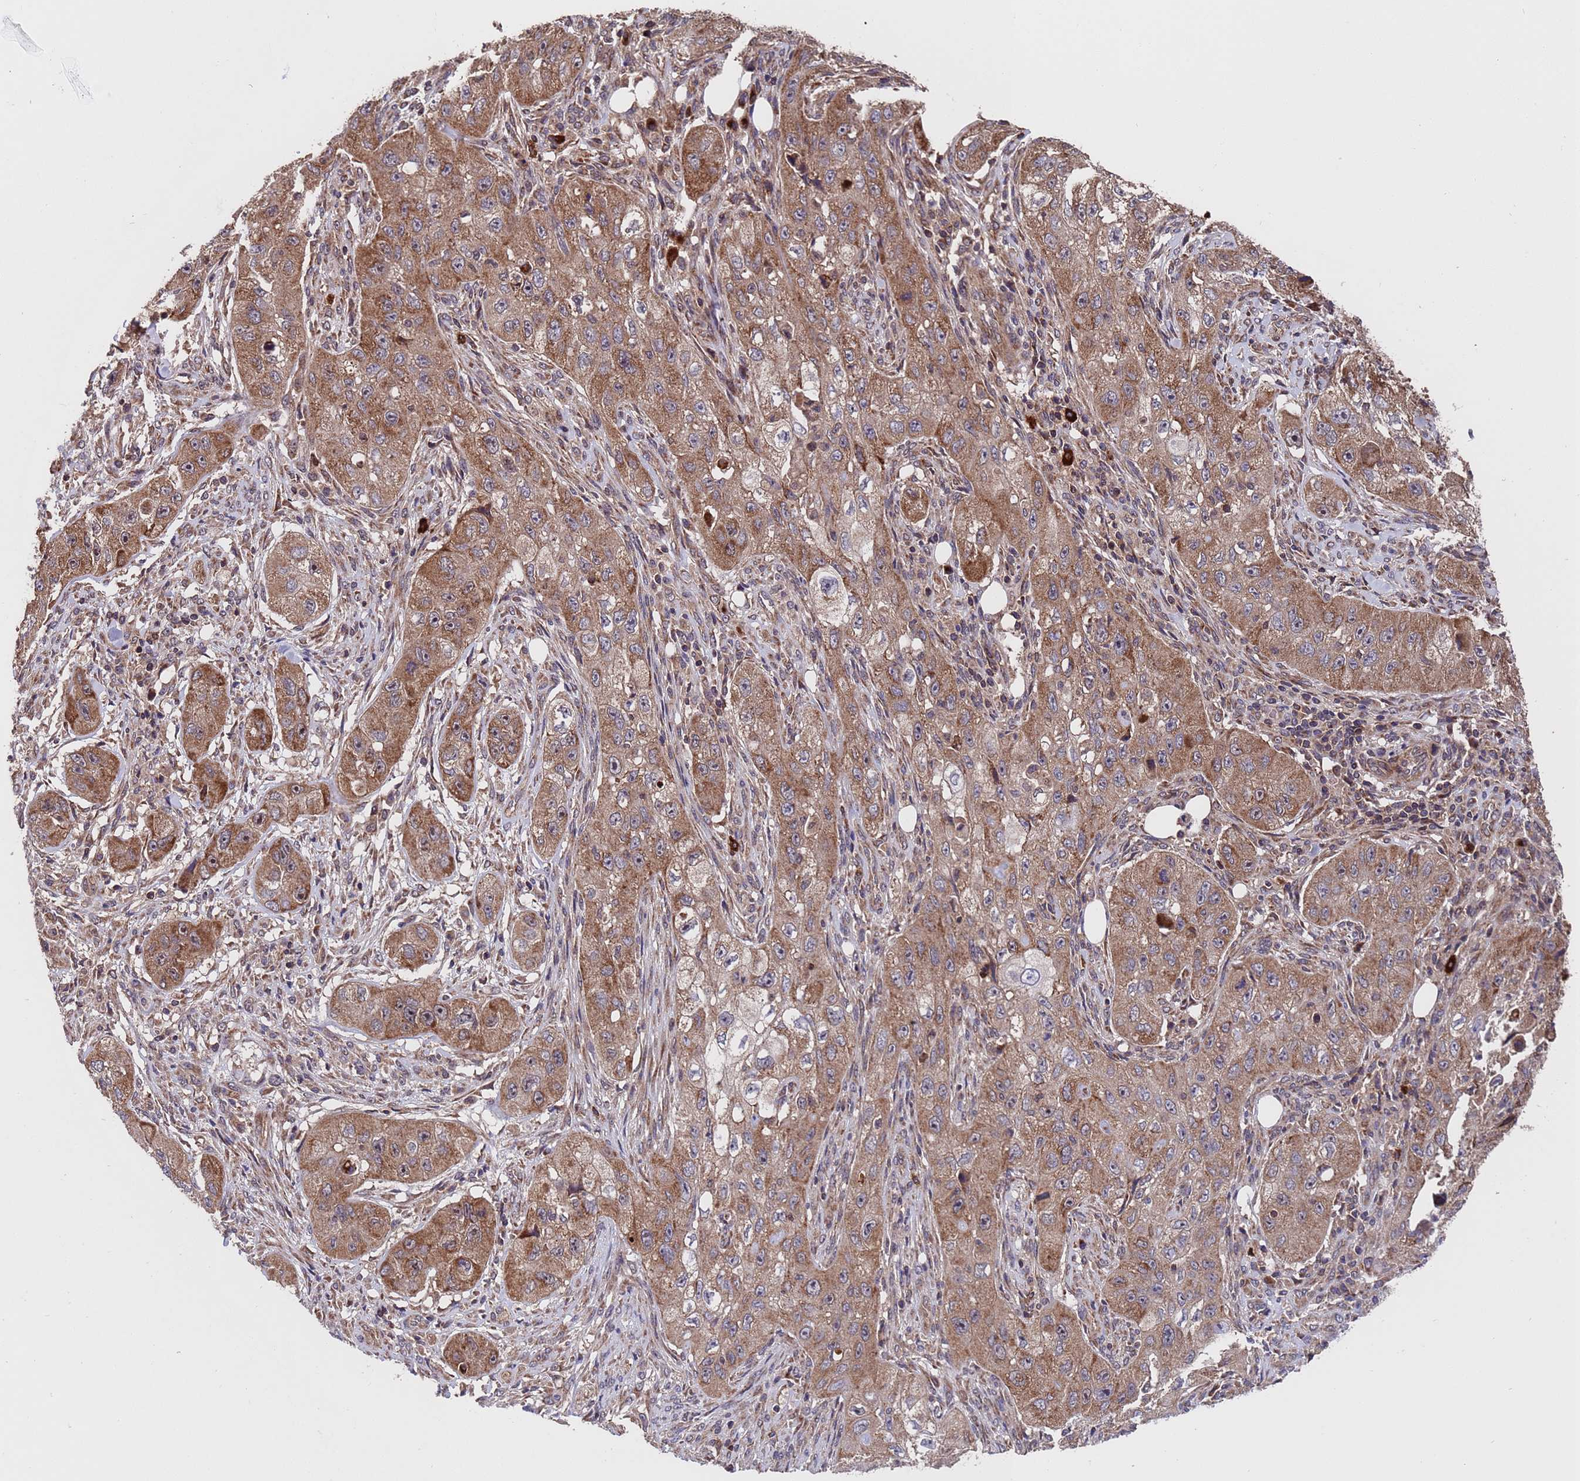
{"staining": {"intensity": "moderate", "quantity": ">75%", "location": "cytoplasmic/membranous"}, "tissue": "skin cancer", "cell_type": "Tumor cells", "image_type": "cancer", "snomed": [{"axis": "morphology", "description": "Squamous cell carcinoma, NOS"}, {"axis": "topography", "description": "Skin"}, {"axis": "topography", "description": "Subcutis"}], "caption": "Human squamous cell carcinoma (skin) stained with a brown dye reveals moderate cytoplasmic/membranous positive staining in approximately >75% of tumor cells.", "gene": "TSR3", "patient": {"sex": "male", "age": 73}}